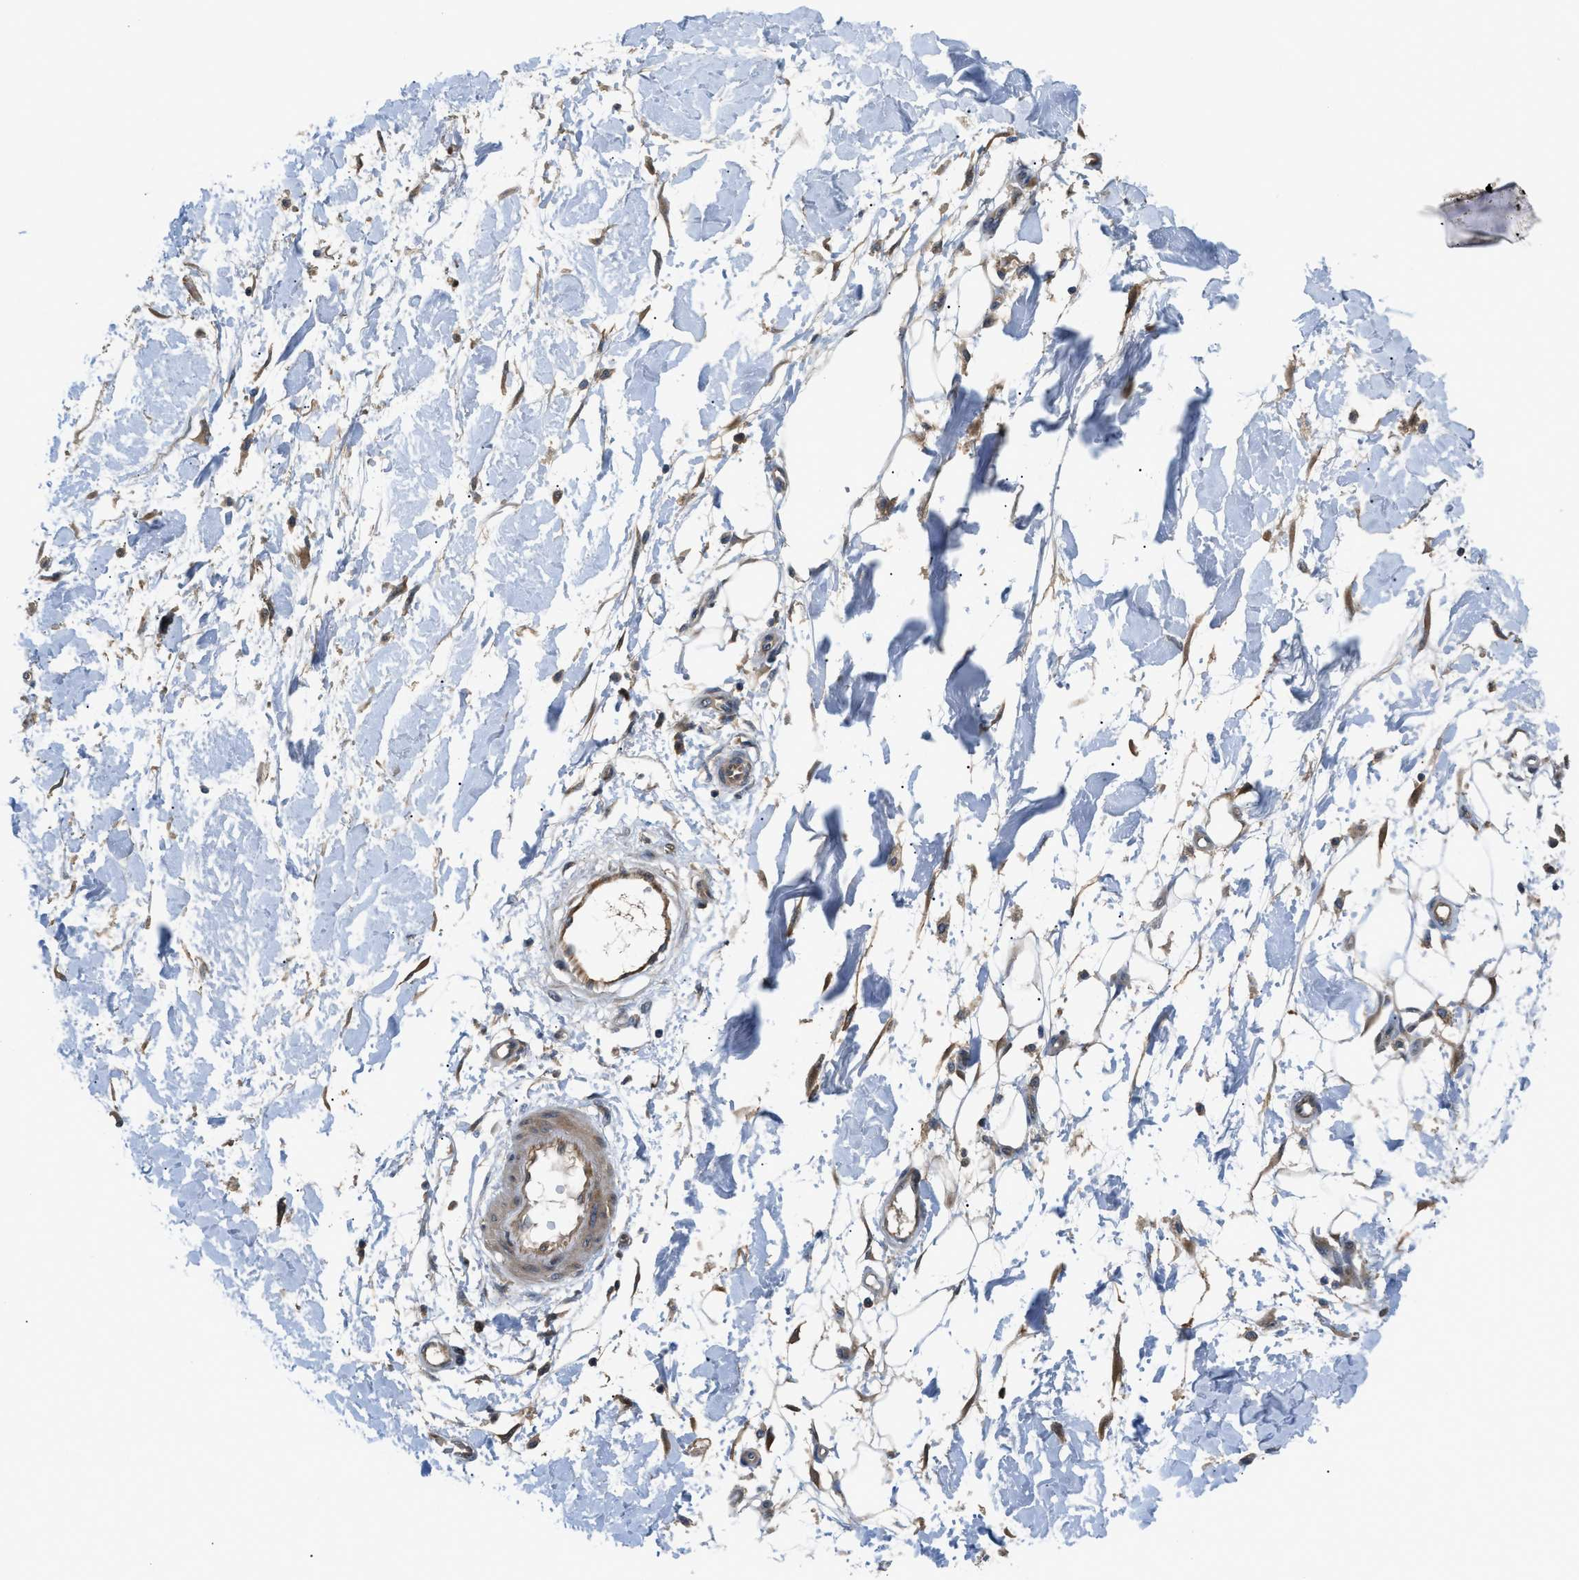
{"staining": {"intensity": "weak", "quantity": "25%-75%", "location": "cytoplasmic/membranous"}, "tissue": "adipose tissue", "cell_type": "Adipocytes", "image_type": "normal", "snomed": [{"axis": "morphology", "description": "Normal tissue, NOS"}, {"axis": "morphology", "description": "Squamous cell carcinoma, NOS"}, {"axis": "topography", "description": "Skin"}, {"axis": "topography", "description": "Peripheral nerve tissue"}], "caption": "Adipose tissue stained with IHC shows weak cytoplasmic/membranous expression in approximately 25%-75% of adipocytes. The staining is performed using DAB (3,3'-diaminobenzidine) brown chromogen to label protein expression. The nuclei are counter-stained blue using hematoxylin.", "gene": "TRAK2", "patient": {"sex": "male", "age": 83}}